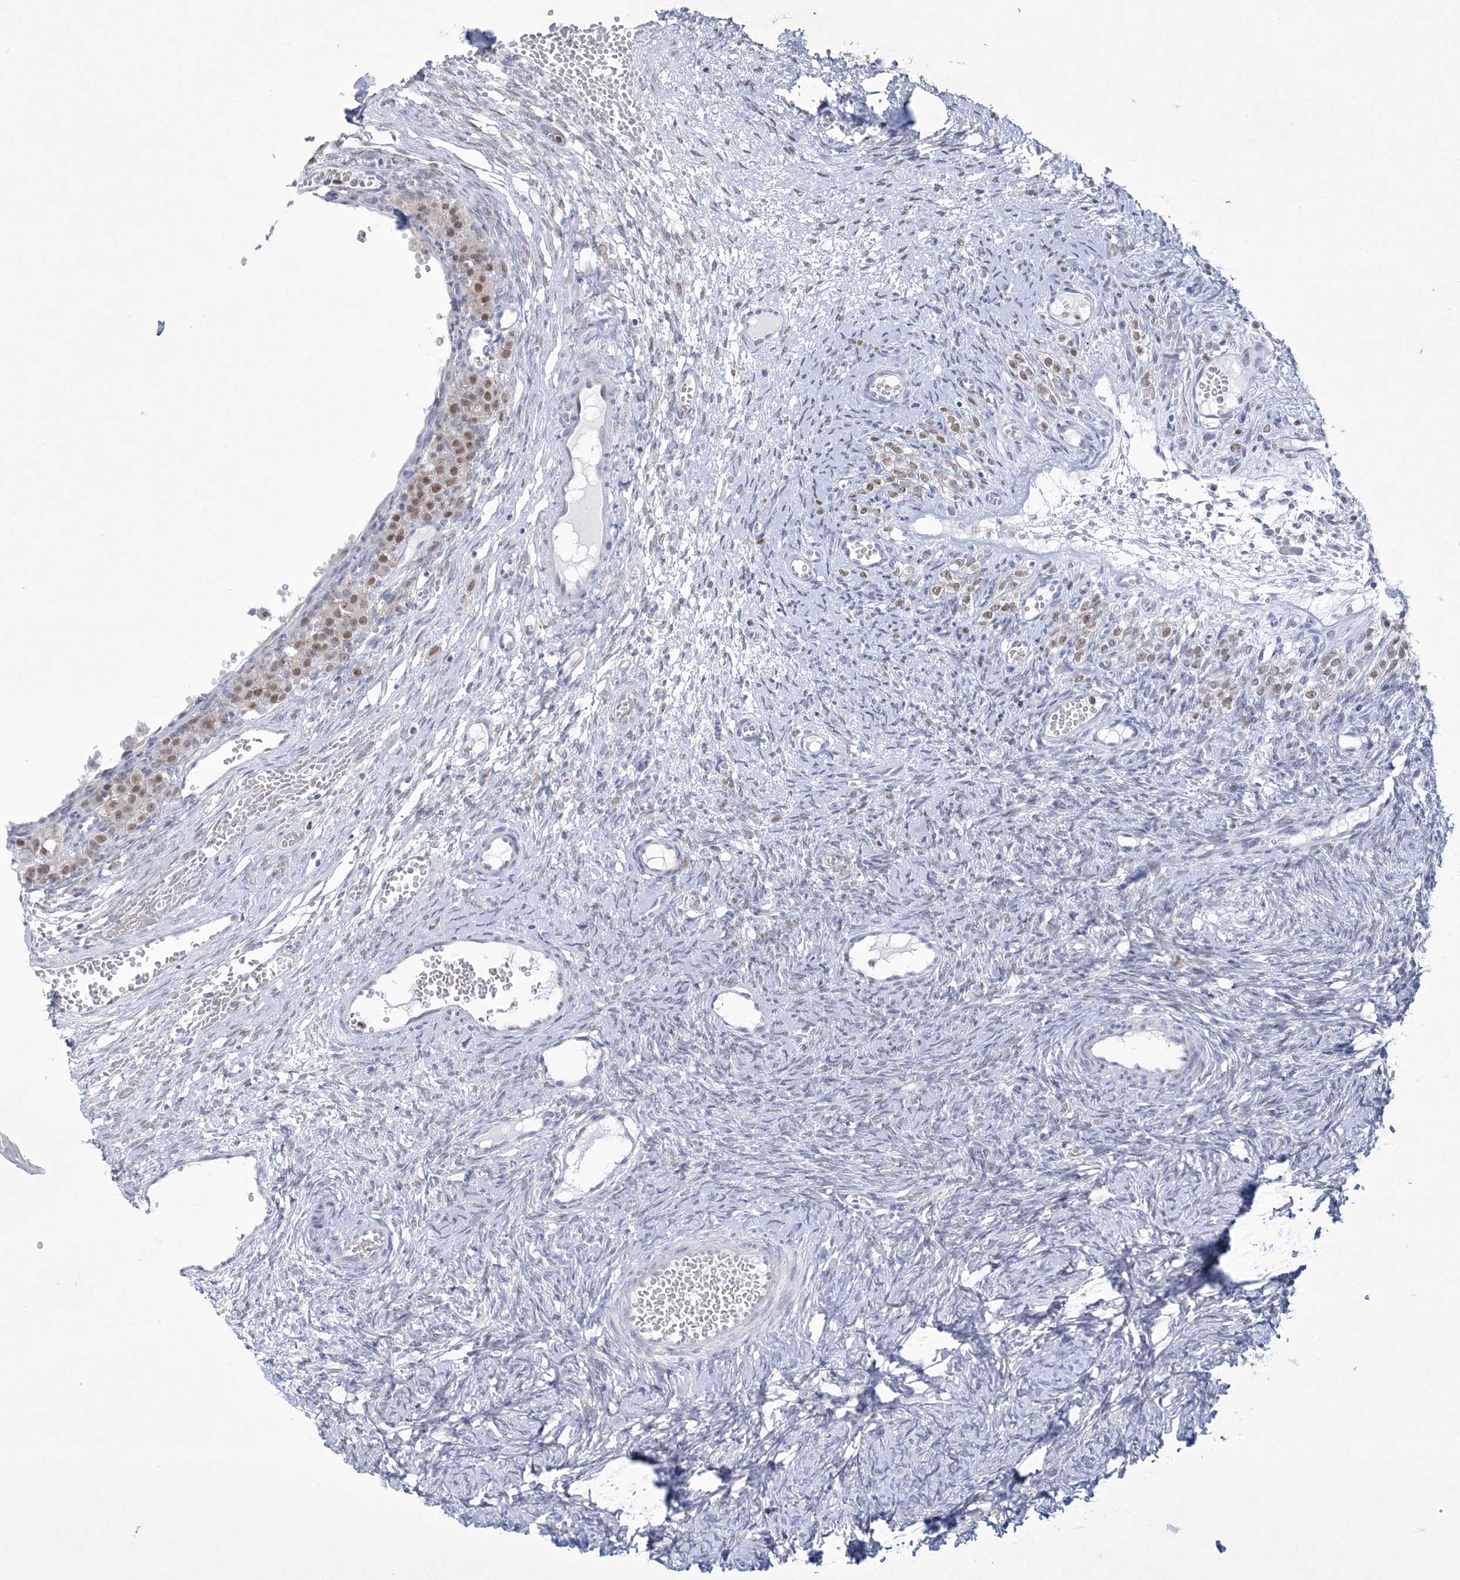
{"staining": {"intensity": "negative", "quantity": "none", "location": "none"}, "tissue": "ovary", "cell_type": "Ovarian stroma cells", "image_type": "normal", "snomed": [{"axis": "morphology", "description": "Adenocarcinoma, NOS"}, {"axis": "topography", "description": "Endometrium"}], "caption": "This is a image of immunohistochemistry staining of unremarkable ovary, which shows no positivity in ovarian stroma cells.", "gene": "WDR27", "patient": {"sex": "female", "age": 32}}